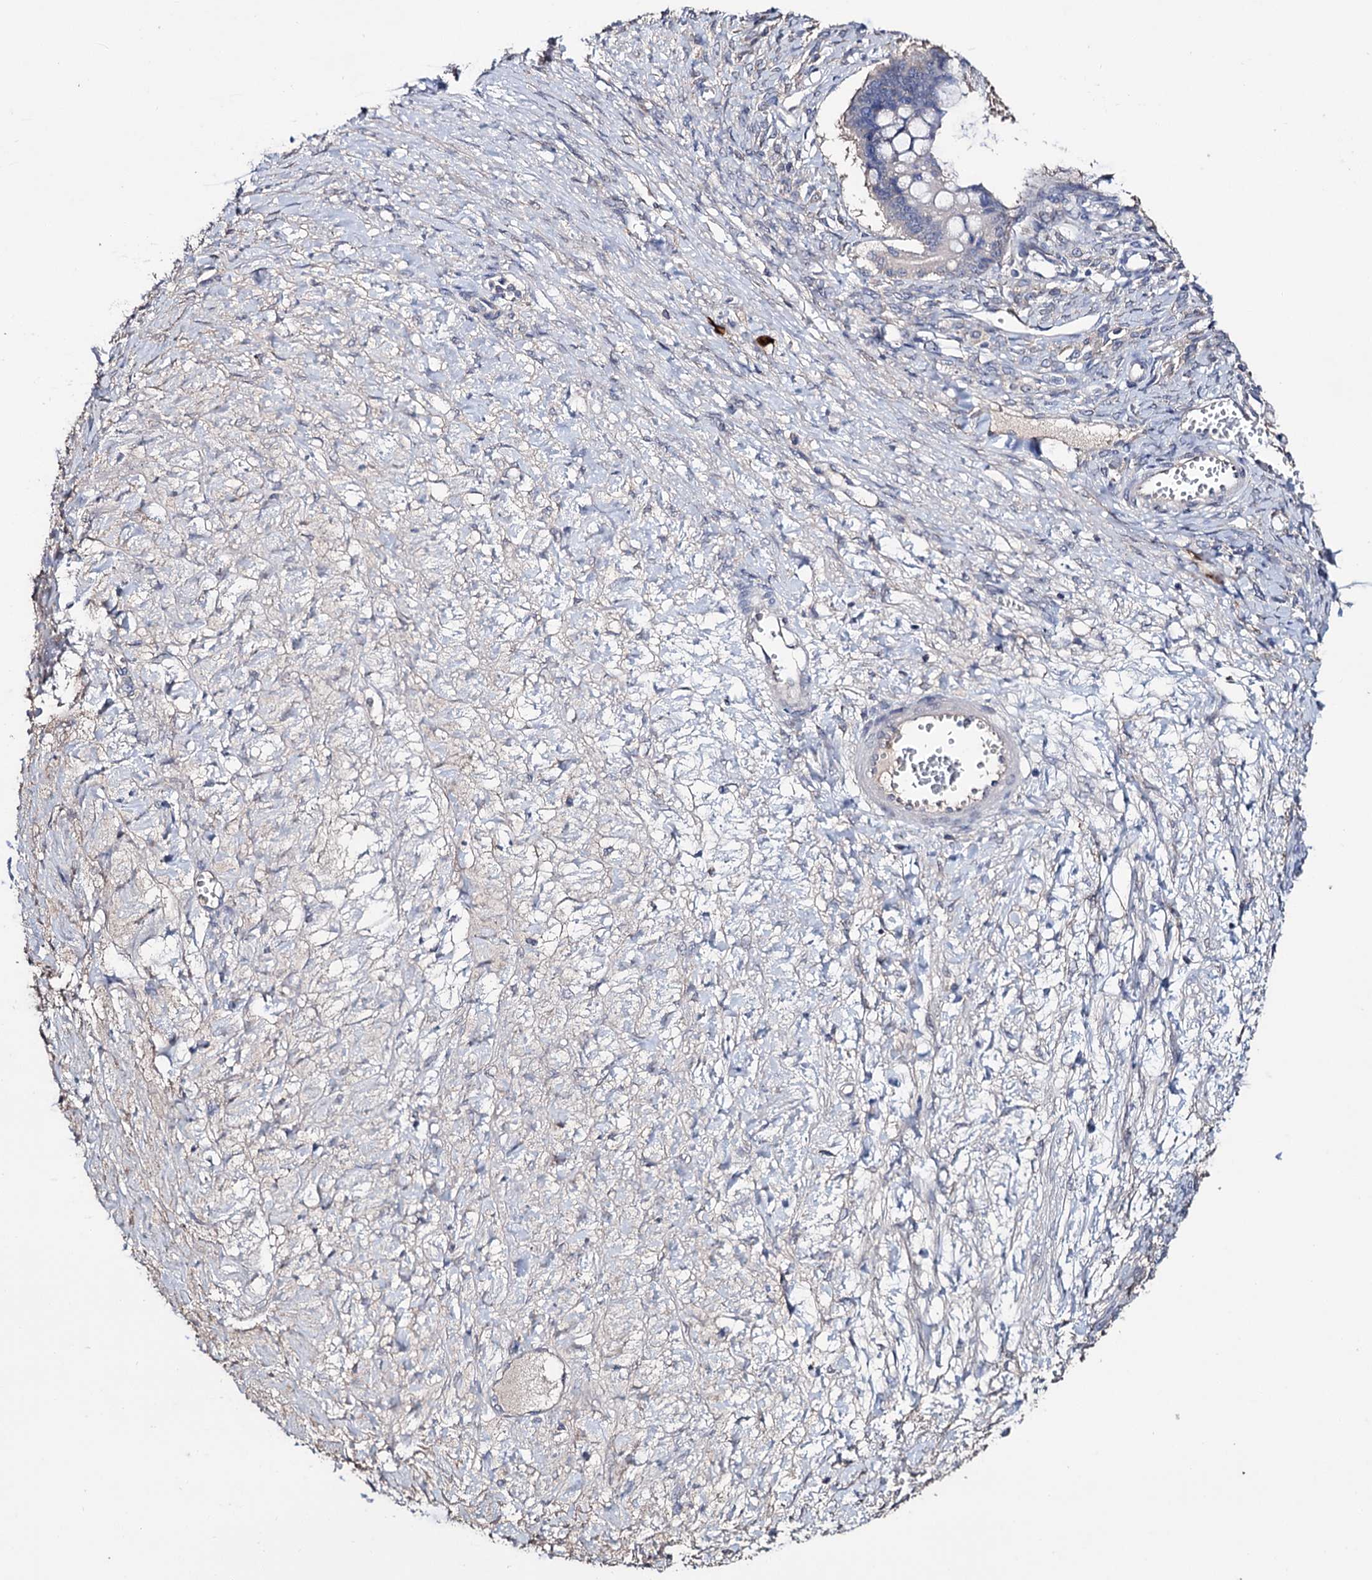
{"staining": {"intensity": "negative", "quantity": "none", "location": "none"}, "tissue": "ovarian cancer", "cell_type": "Tumor cells", "image_type": "cancer", "snomed": [{"axis": "morphology", "description": "Cystadenocarcinoma, mucinous, NOS"}, {"axis": "topography", "description": "Ovary"}], "caption": "The histopathology image exhibits no significant positivity in tumor cells of ovarian cancer. The staining was performed using DAB (3,3'-diaminobenzidine) to visualize the protein expression in brown, while the nuclei were stained in blue with hematoxylin (Magnification: 20x).", "gene": "EPB41L5", "patient": {"sex": "female", "age": 73}}